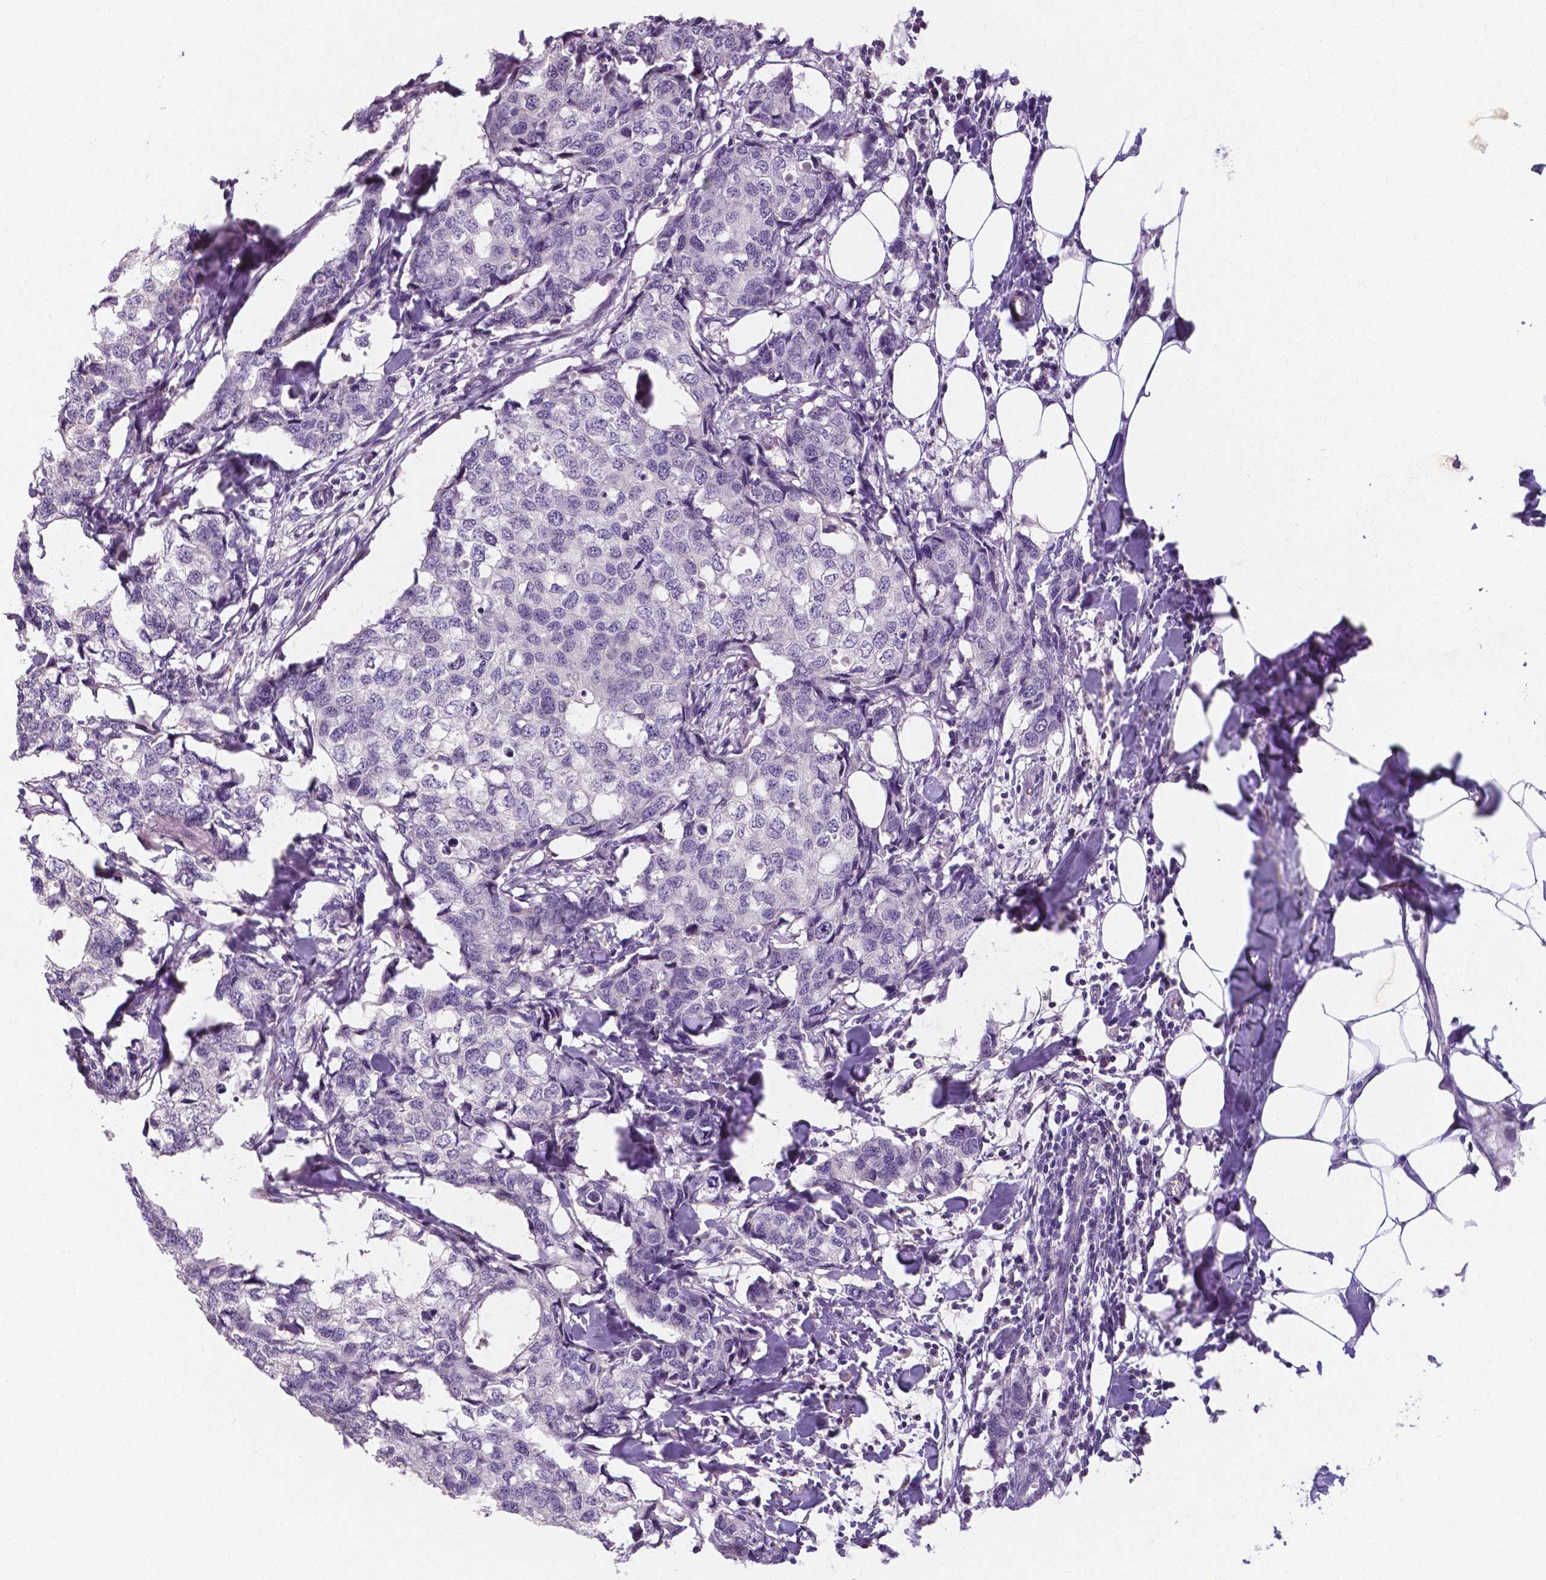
{"staining": {"intensity": "negative", "quantity": "none", "location": "none"}, "tissue": "breast cancer", "cell_type": "Tumor cells", "image_type": "cancer", "snomed": [{"axis": "morphology", "description": "Duct carcinoma"}, {"axis": "topography", "description": "Breast"}], "caption": "The histopathology image exhibits no staining of tumor cells in breast intraductal carcinoma. The staining is performed using DAB (3,3'-diaminobenzidine) brown chromogen with nuclei counter-stained in using hematoxylin.", "gene": "CRMP1", "patient": {"sex": "female", "age": 27}}